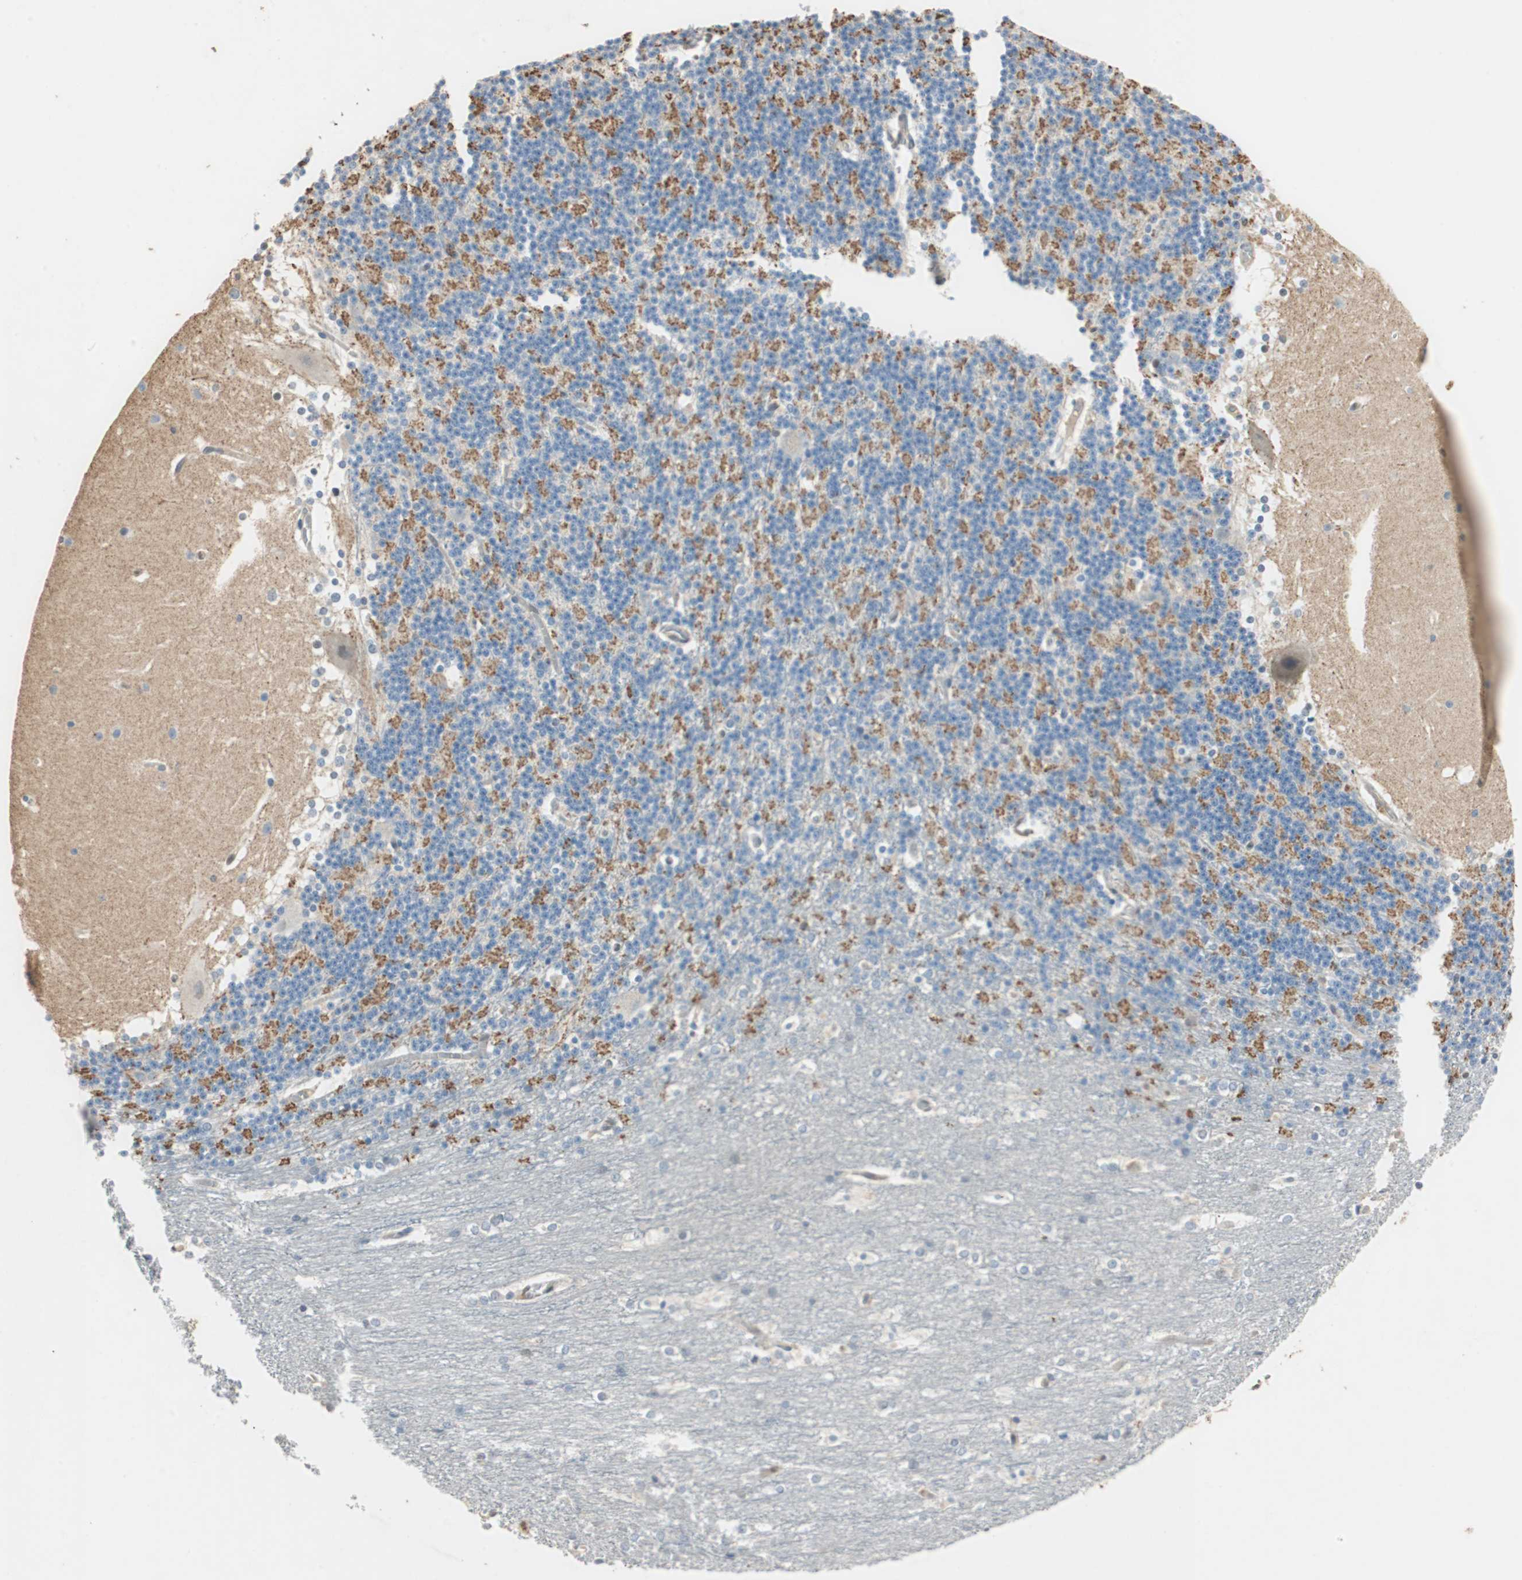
{"staining": {"intensity": "negative", "quantity": "none", "location": "none"}, "tissue": "cerebellum", "cell_type": "Cells in granular layer", "image_type": "normal", "snomed": [{"axis": "morphology", "description": "Normal tissue, NOS"}, {"axis": "topography", "description": "Cerebellum"}], "caption": "The immunohistochemistry image has no significant expression in cells in granular layer of cerebellum.", "gene": "SERPINB5", "patient": {"sex": "female", "age": 19}}